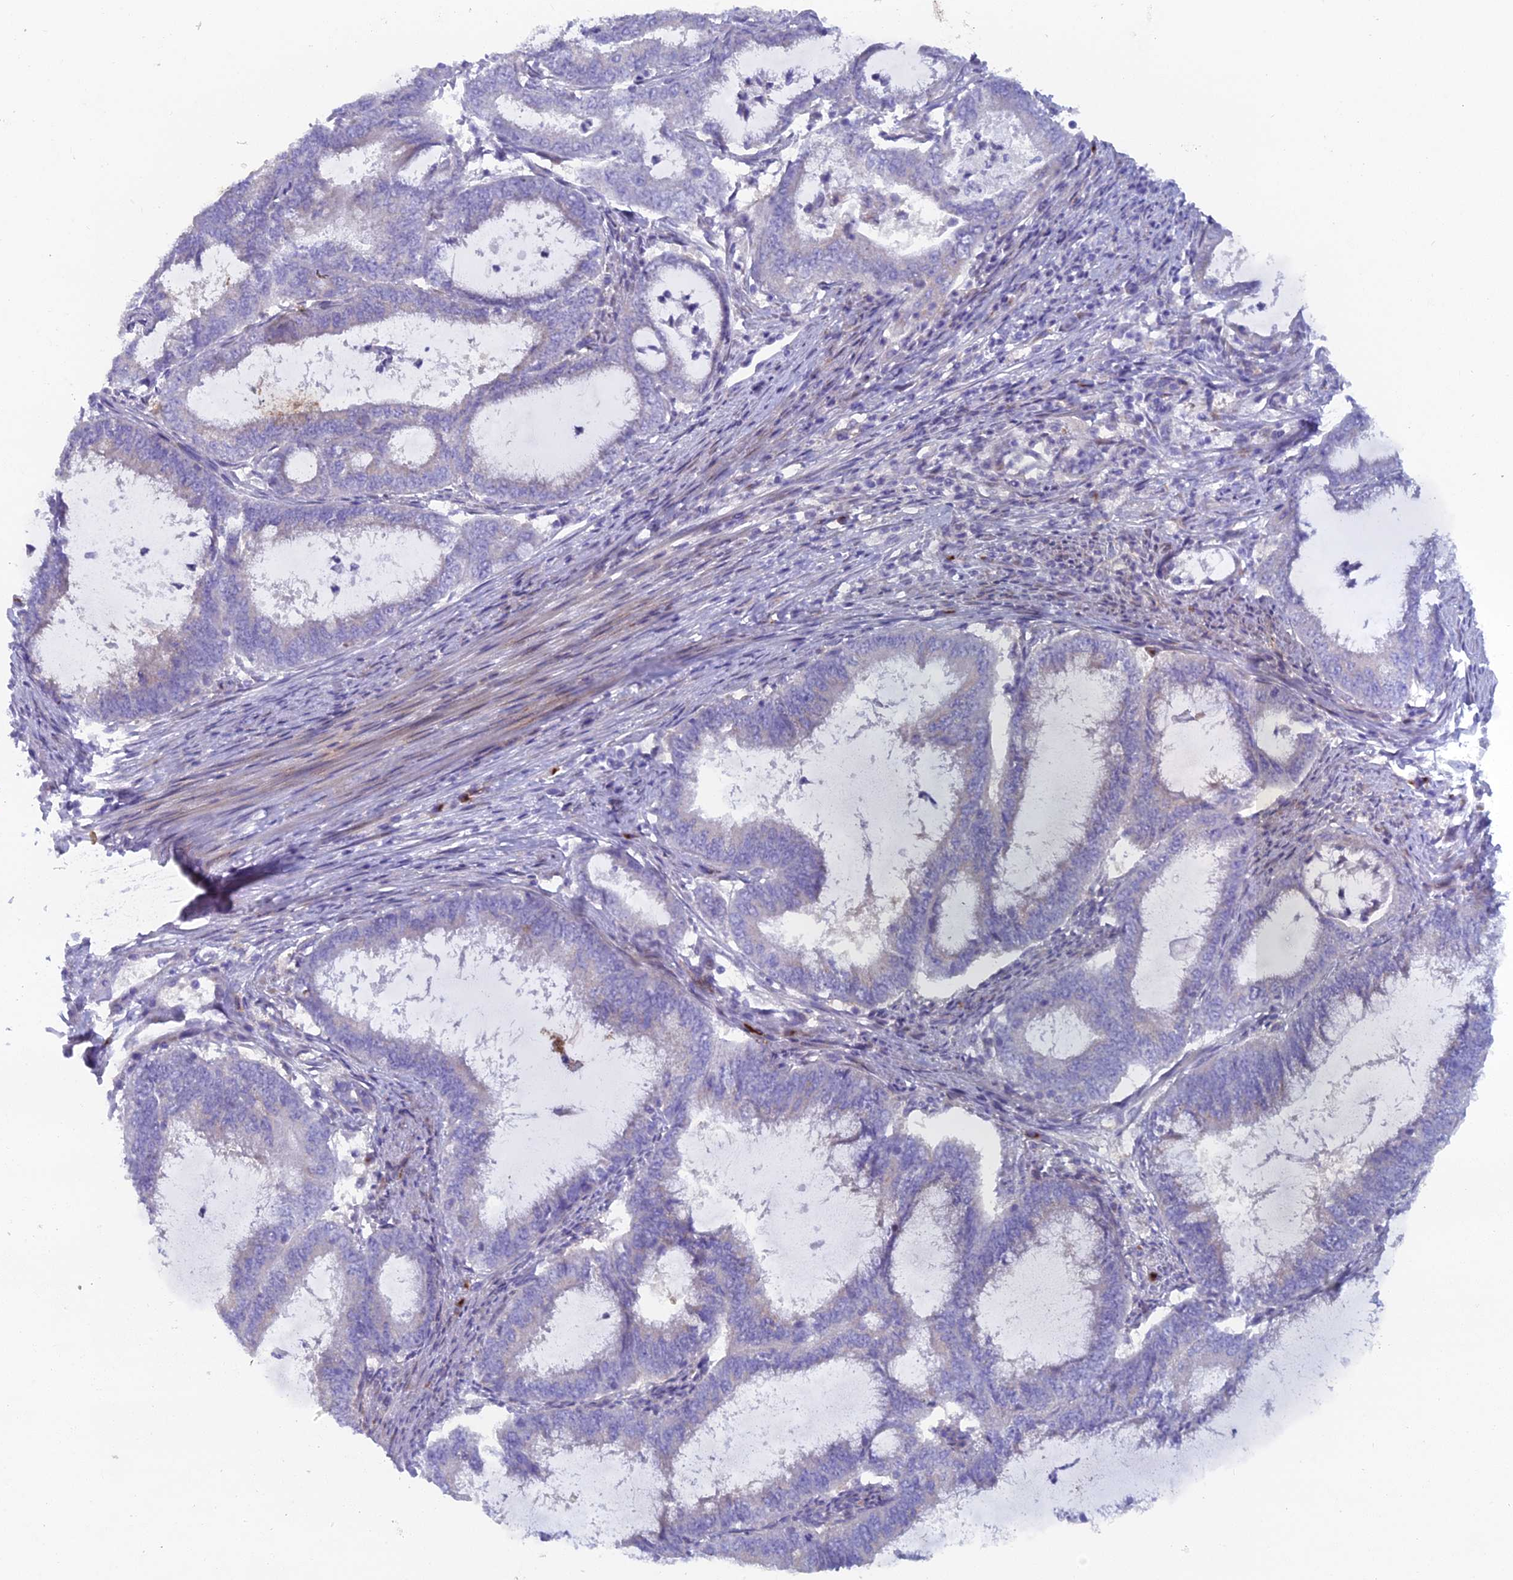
{"staining": {"intensity": "negative", "quantity": "none", "location": "none"}, "tissue": "endometrial cancer", "cell_type": "Tumor cells", "image_type": "cancer", "snomed": [{"axis": "morphology", "description": "Adenocarcinoma, NOS"}, {"axis": "topography", "description": "Endometrium"}], "caption": "The IHC image has no significant positivity in tumor cells of endometrial cancer tissue.", "gene": "B9D2", "patient": {"sex": "female", "age": 51}}